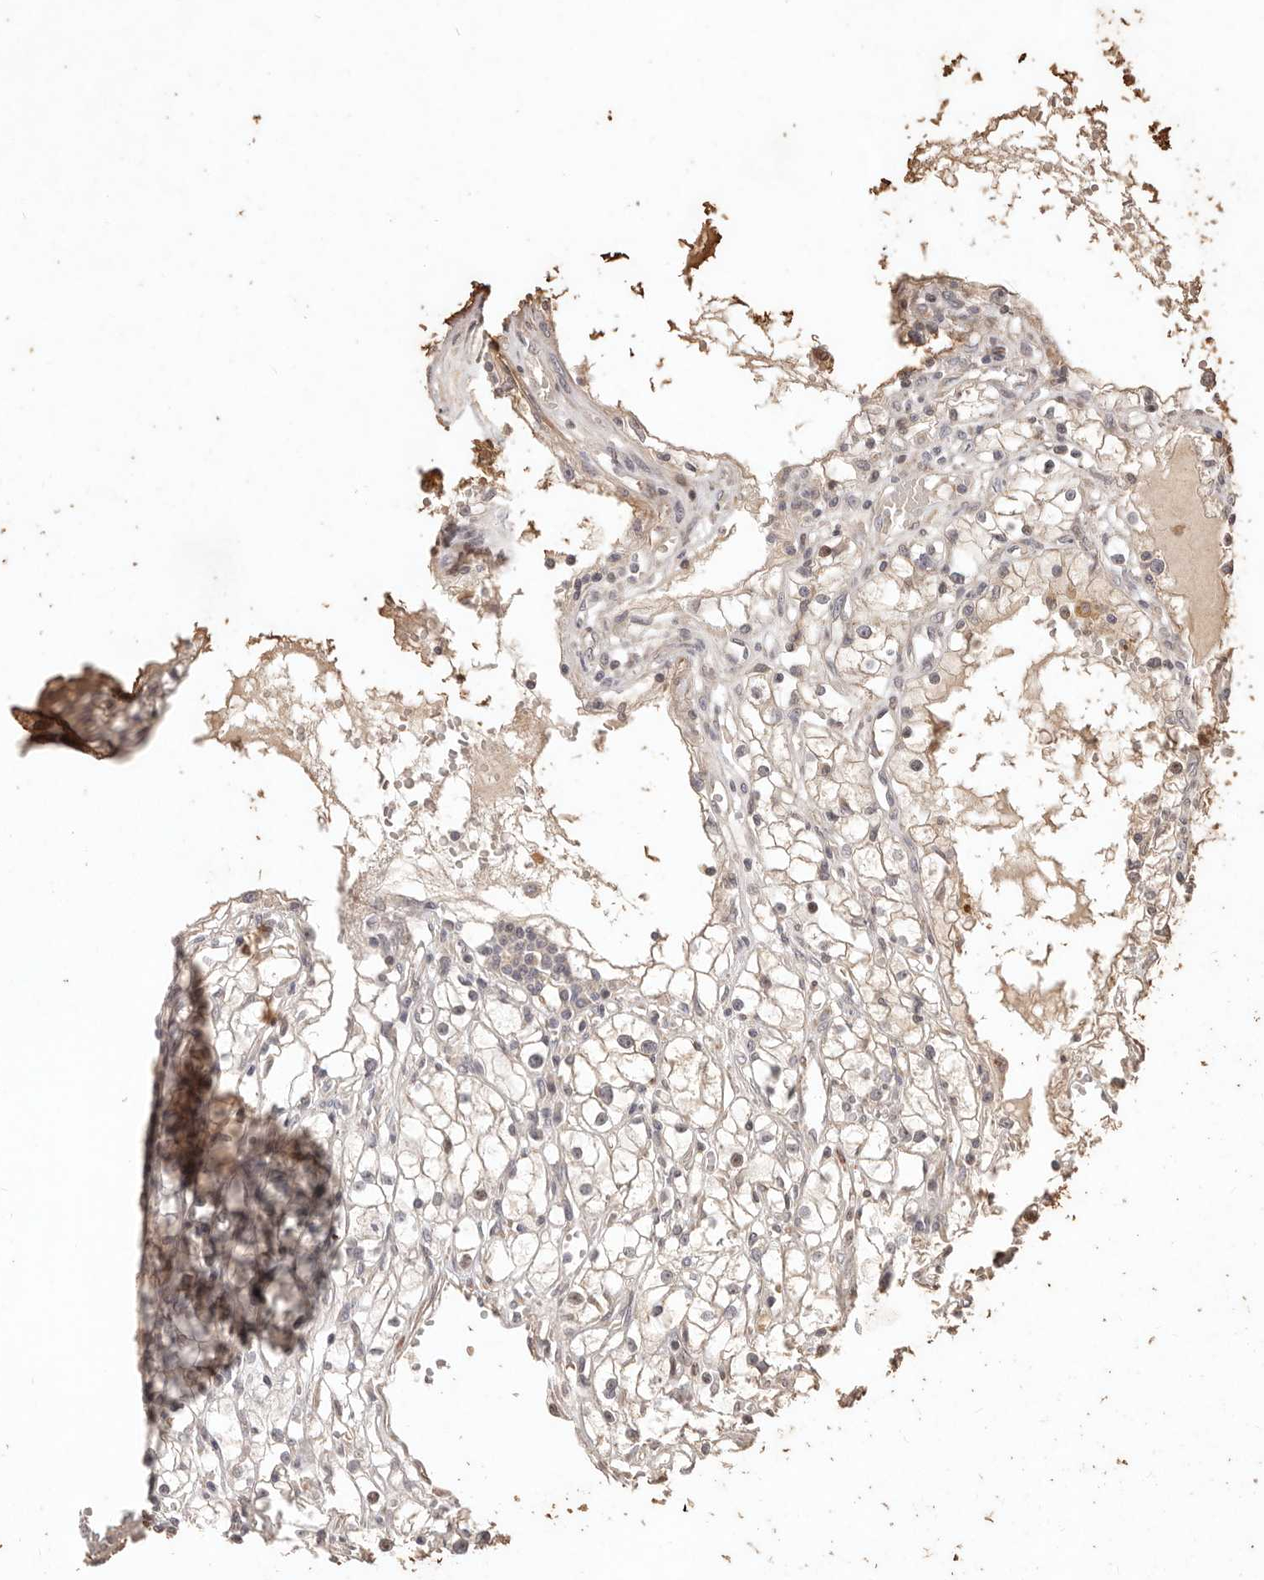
{"staining": {"intensity": "negative", "quantity": "none", "location": "none"}, "tissue": "renal cancer", "cell_type": "Tumor cells", "image_type": "cancer", "snomed": [{"axis": "morphology", "description": "Adenocarcinoma, NOS"}, {"axis": "topography", "description": "Kidney"}], "caption": "DAB (3,3'-diaminobenzidine) immunohistochemical staining of human renal cancer reveals no significant staining in tumor cells. (Immunohistochemistry (ihc), brightfield microscopy, high magnification).", "gene": "KIF9", "patient": {"sex": "male", "age": 56}}